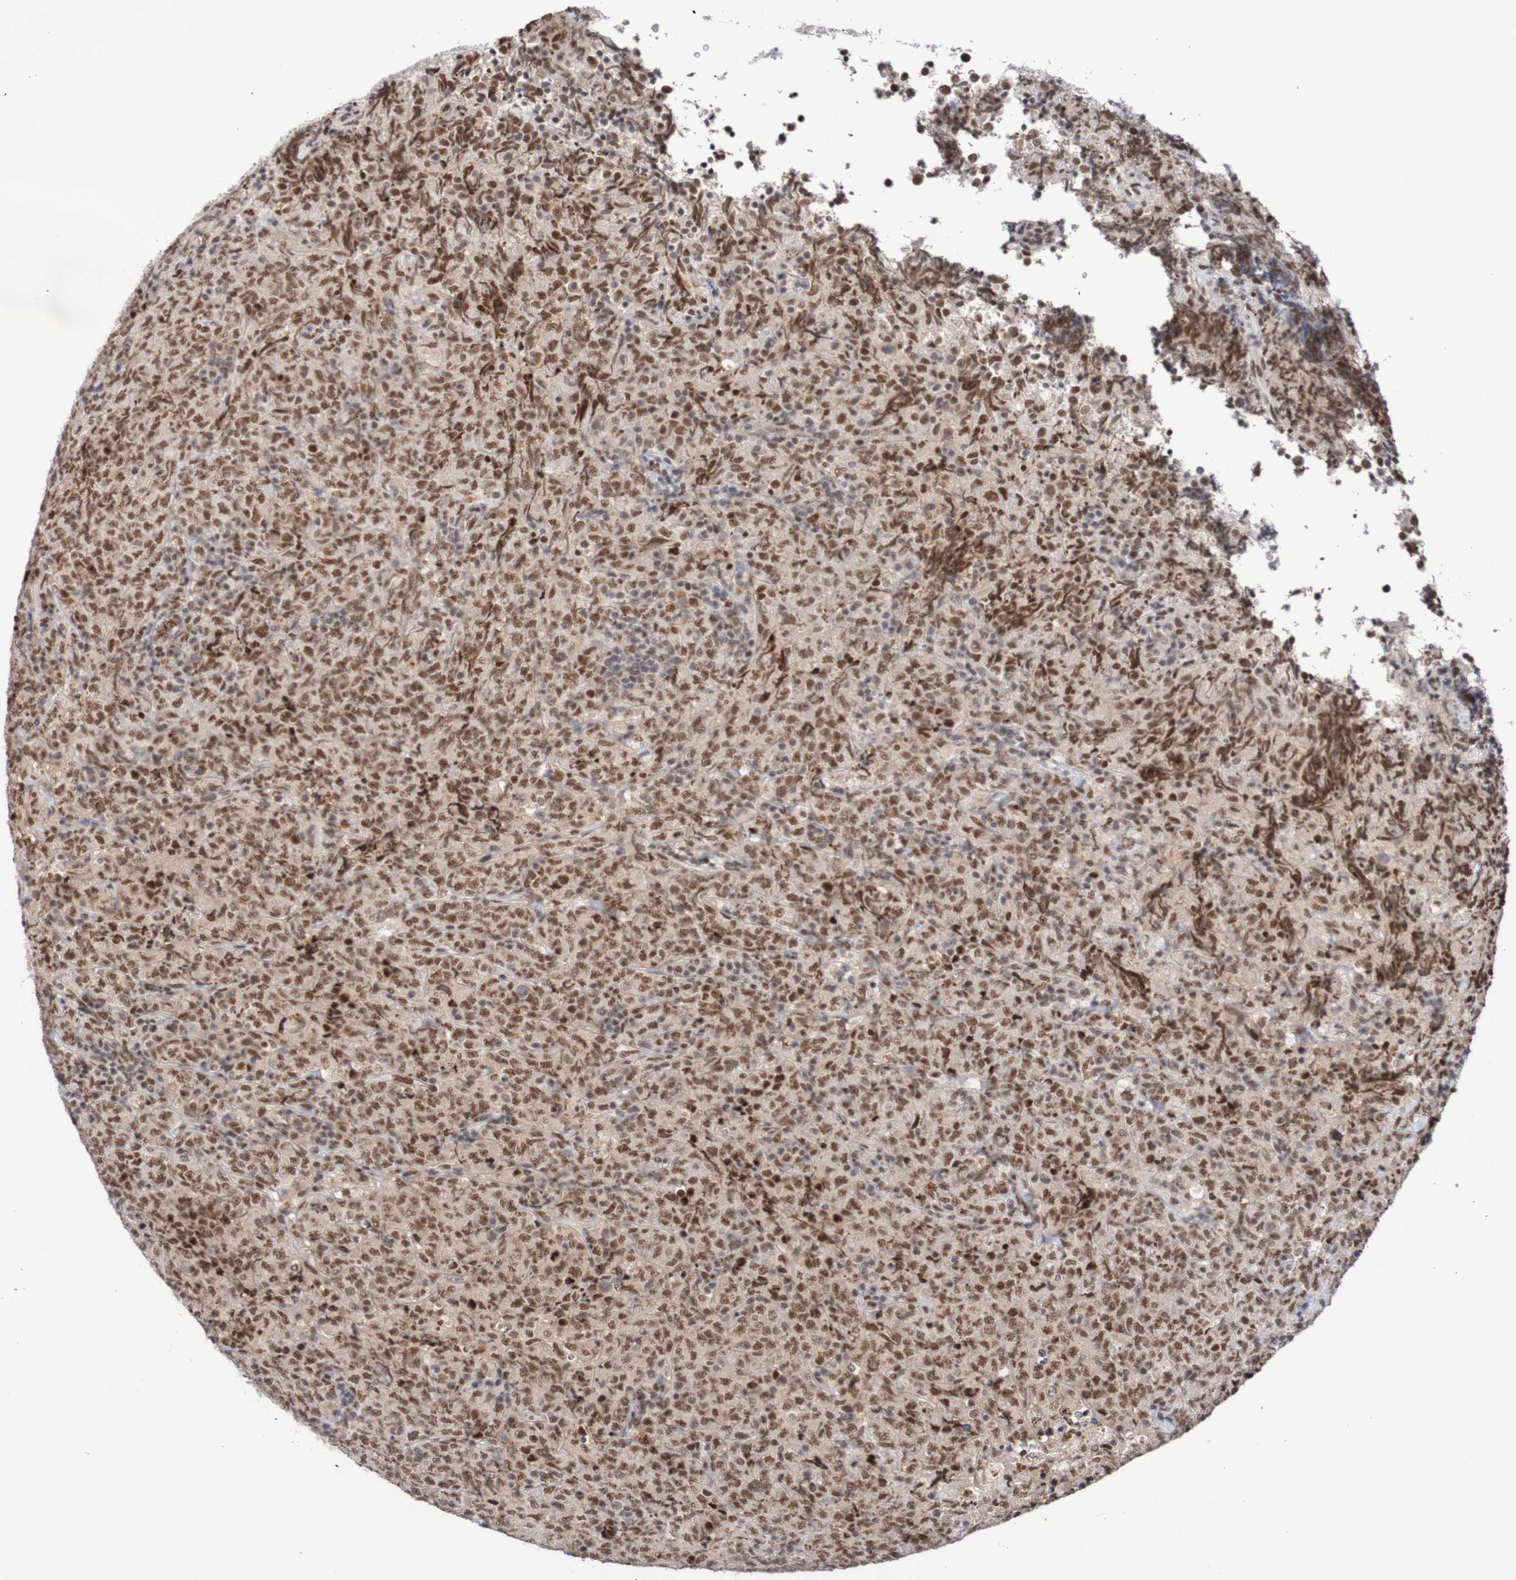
{"staining": {"intensity": "moderate", "quantity": ">75%", "location": "nuclear"}, "tissue": "lymphoma", "cell_type": "Tumor cells", "image_type": "cancer", "snomed": [{"axis": "morphology", "description": "Malignant lymphoma, non-Hodgkin's type, High grade"}, {"axis": "topography", "description": "Tonsil"}], "caption": "Immunohistochemical staining of lymphoma demonstrates moderate nuclear protein staining in about >75% of tumor cells.", "gene": "CDC5L", "patient": {"sex": "female", "age": 36}}